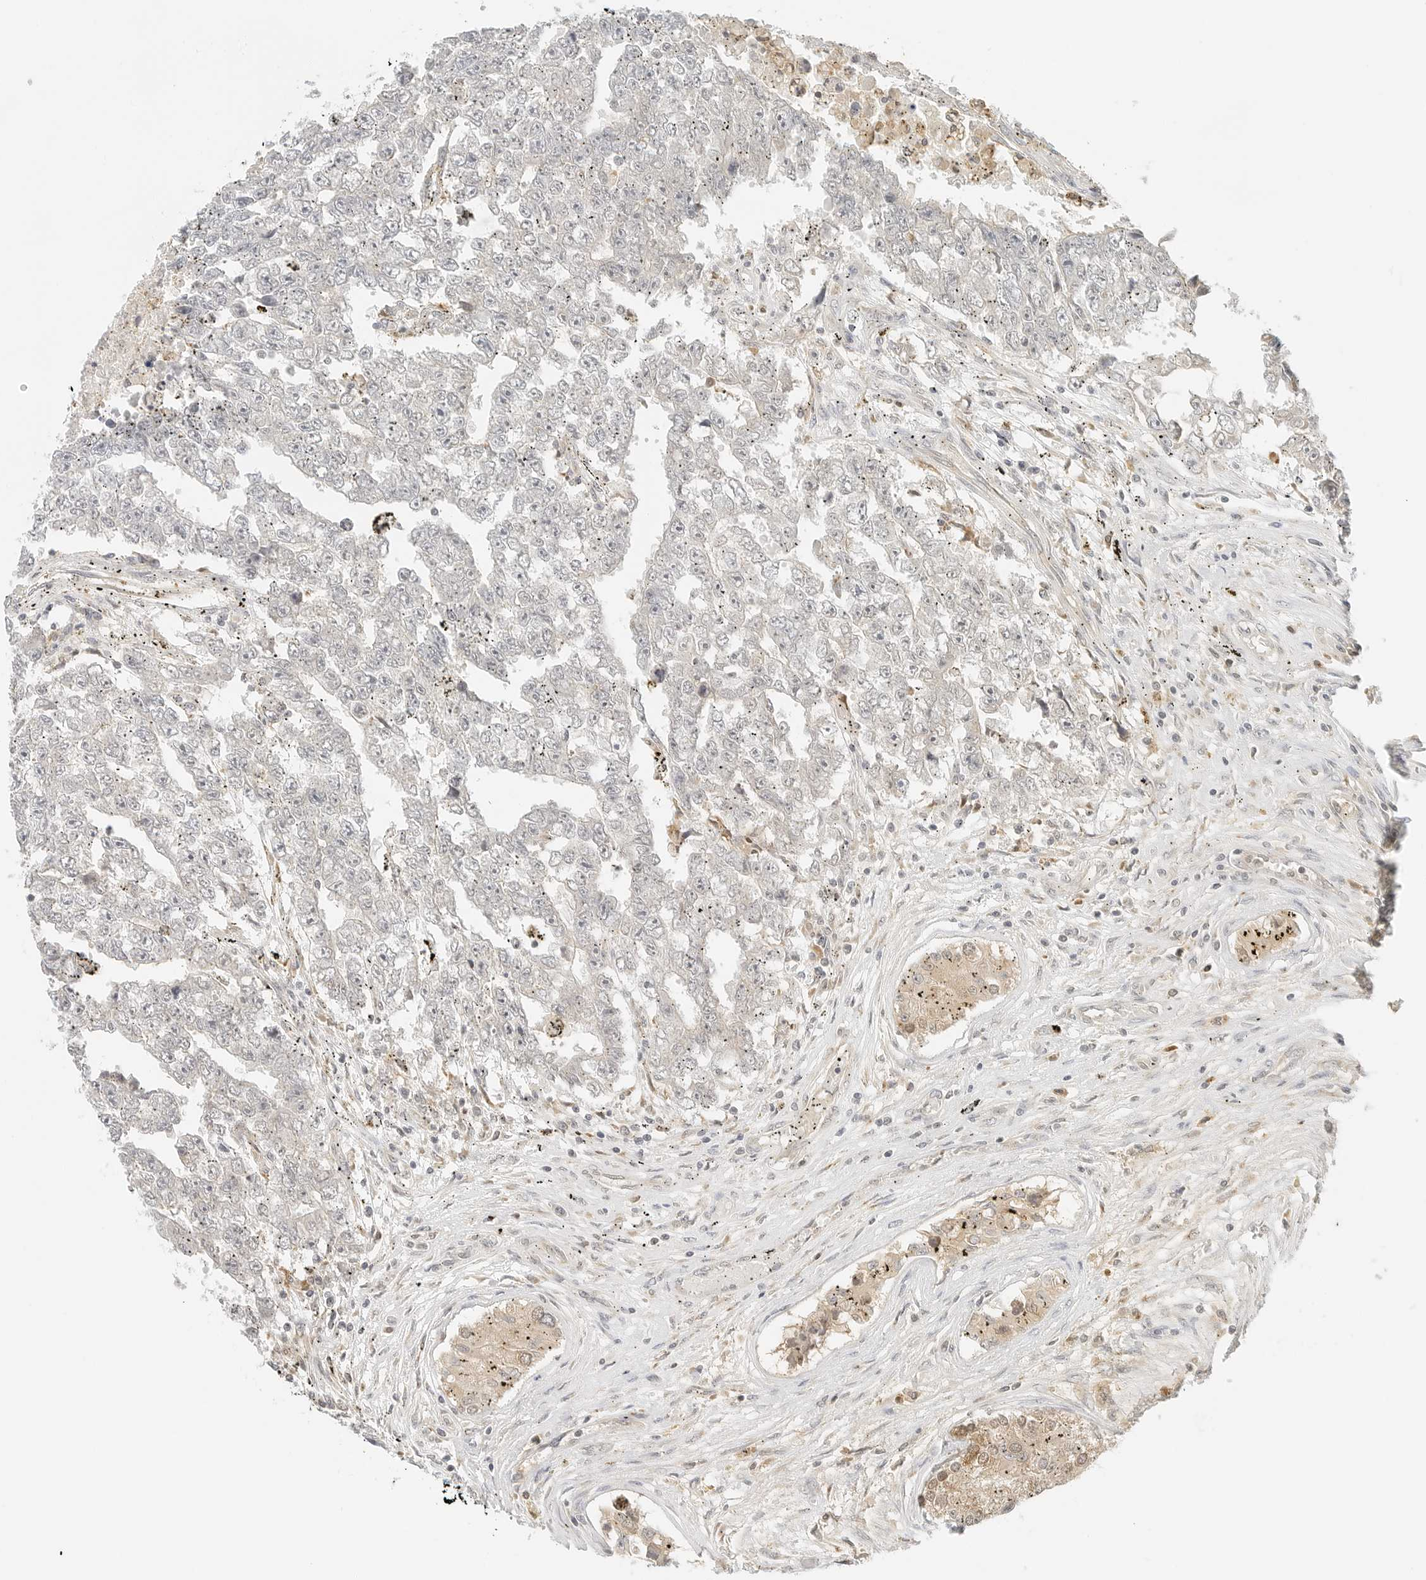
{"staining": {"intensity": "negative", "quantity": "none", "location": "none"}, "tissue": "testis cancer", "cell_type": "Tumor cells", "image_type": "cancer", "snomed": [{"axis": "morphology", "description": "Carcinoma, Embryonal, NOS"}, {"axis": "topography", "description": "Testis"}], "caption": "The micrograph reveals no staining of tumor cells in testis cancer (embryonal carcinoma).", "gene": "NEO1", "patient": {"sex": "male", "age": 25}}